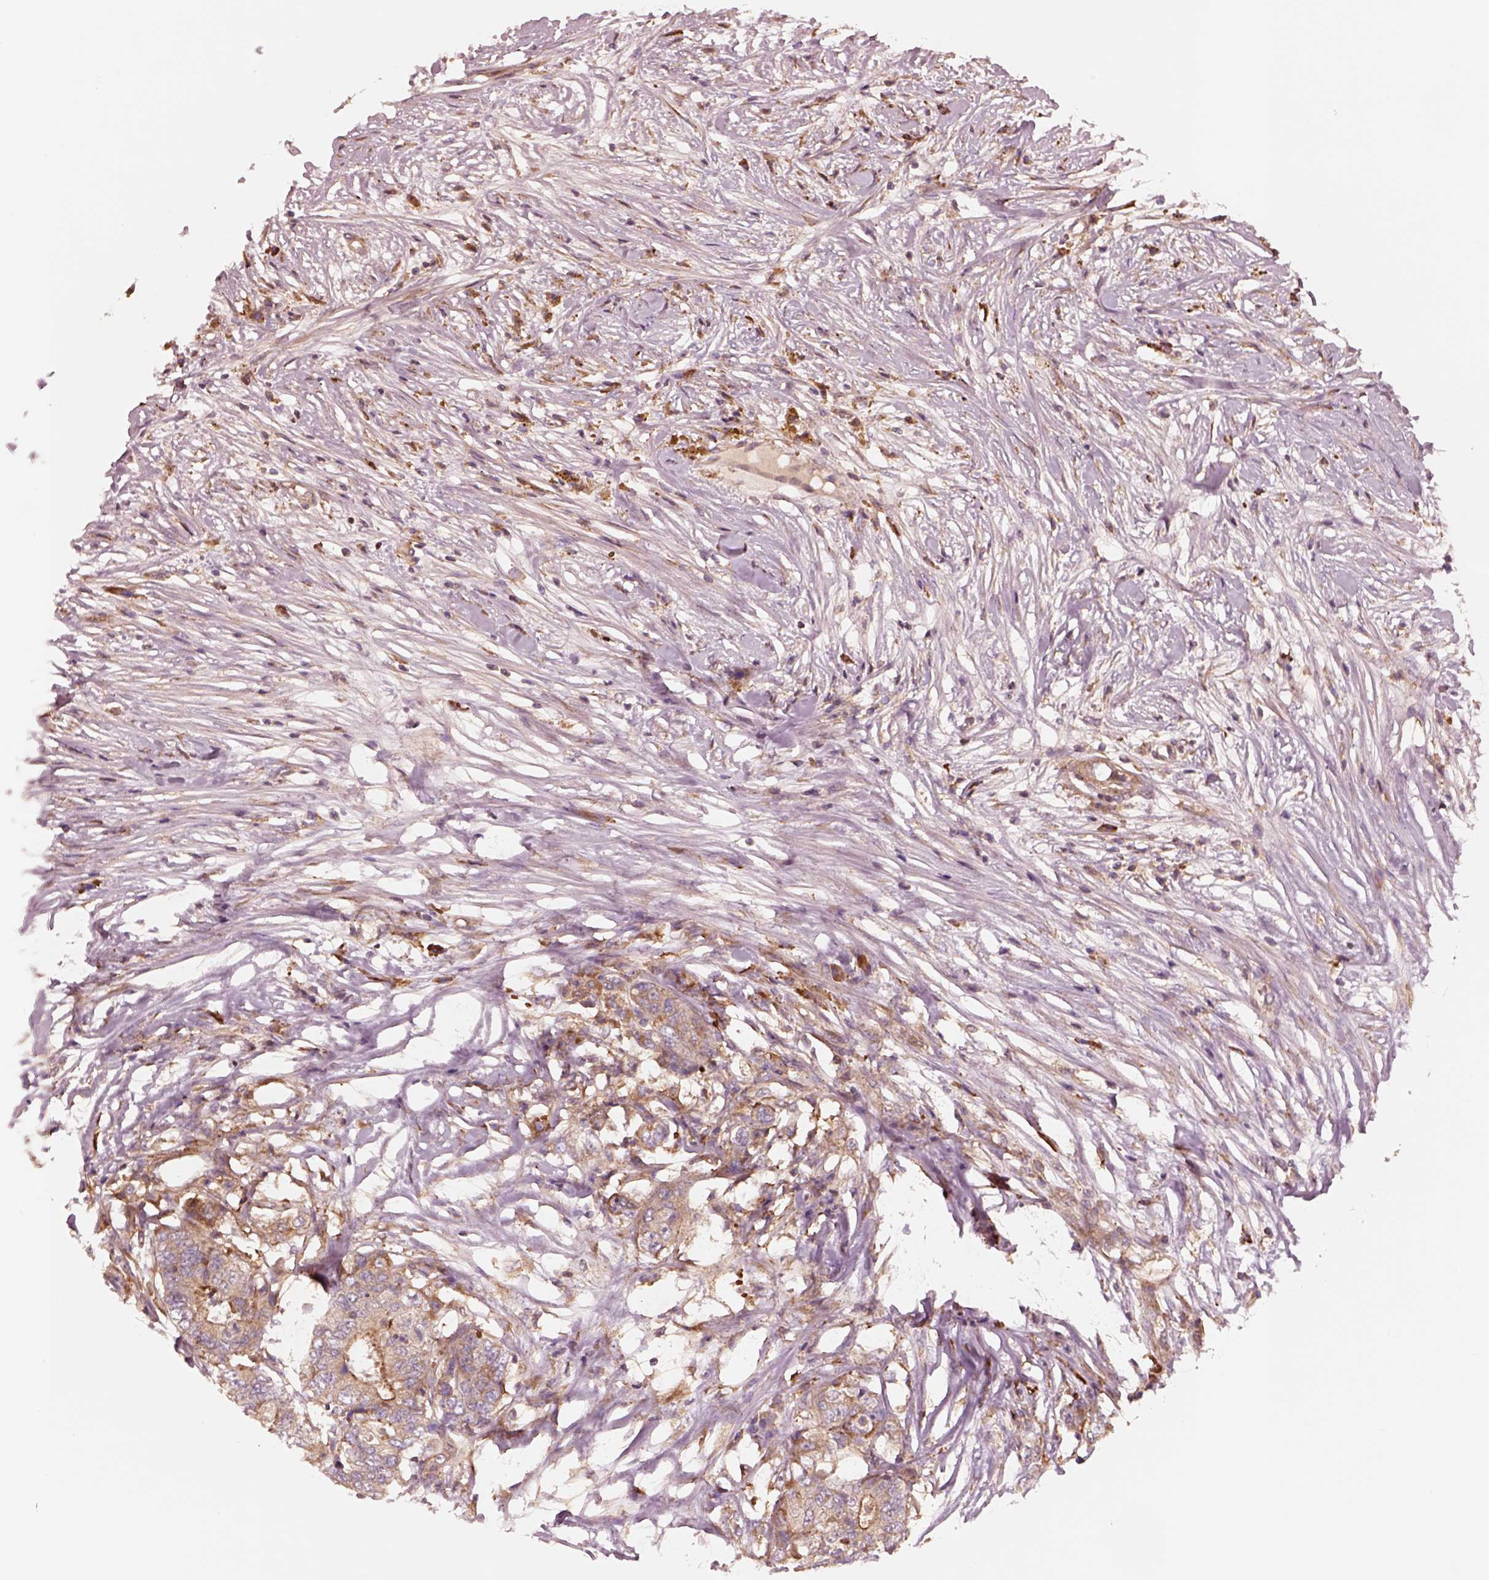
{"staining": {"intensity": "weak", "quantity": "25%-75%", "location": "cytoplasmic/membranous"}, "tissue": "colorectal cancer", "cell_type": "Tumor cells", "image_type": "cancer", "snomed": [{"axis": "morphology", "description": "Adenocarcinoma, NOS"}, {"axis": "topography", "description": "Colon"}], "caption": "Protein staining by immunohistochemistry shows weak cytoplasmic/membranous positivity in approximately 25%-75% of tumor cells in colorectal adenocarcinoma.", "gene": "ASCC2", "patient": {"sex": "female", "age": 48}}